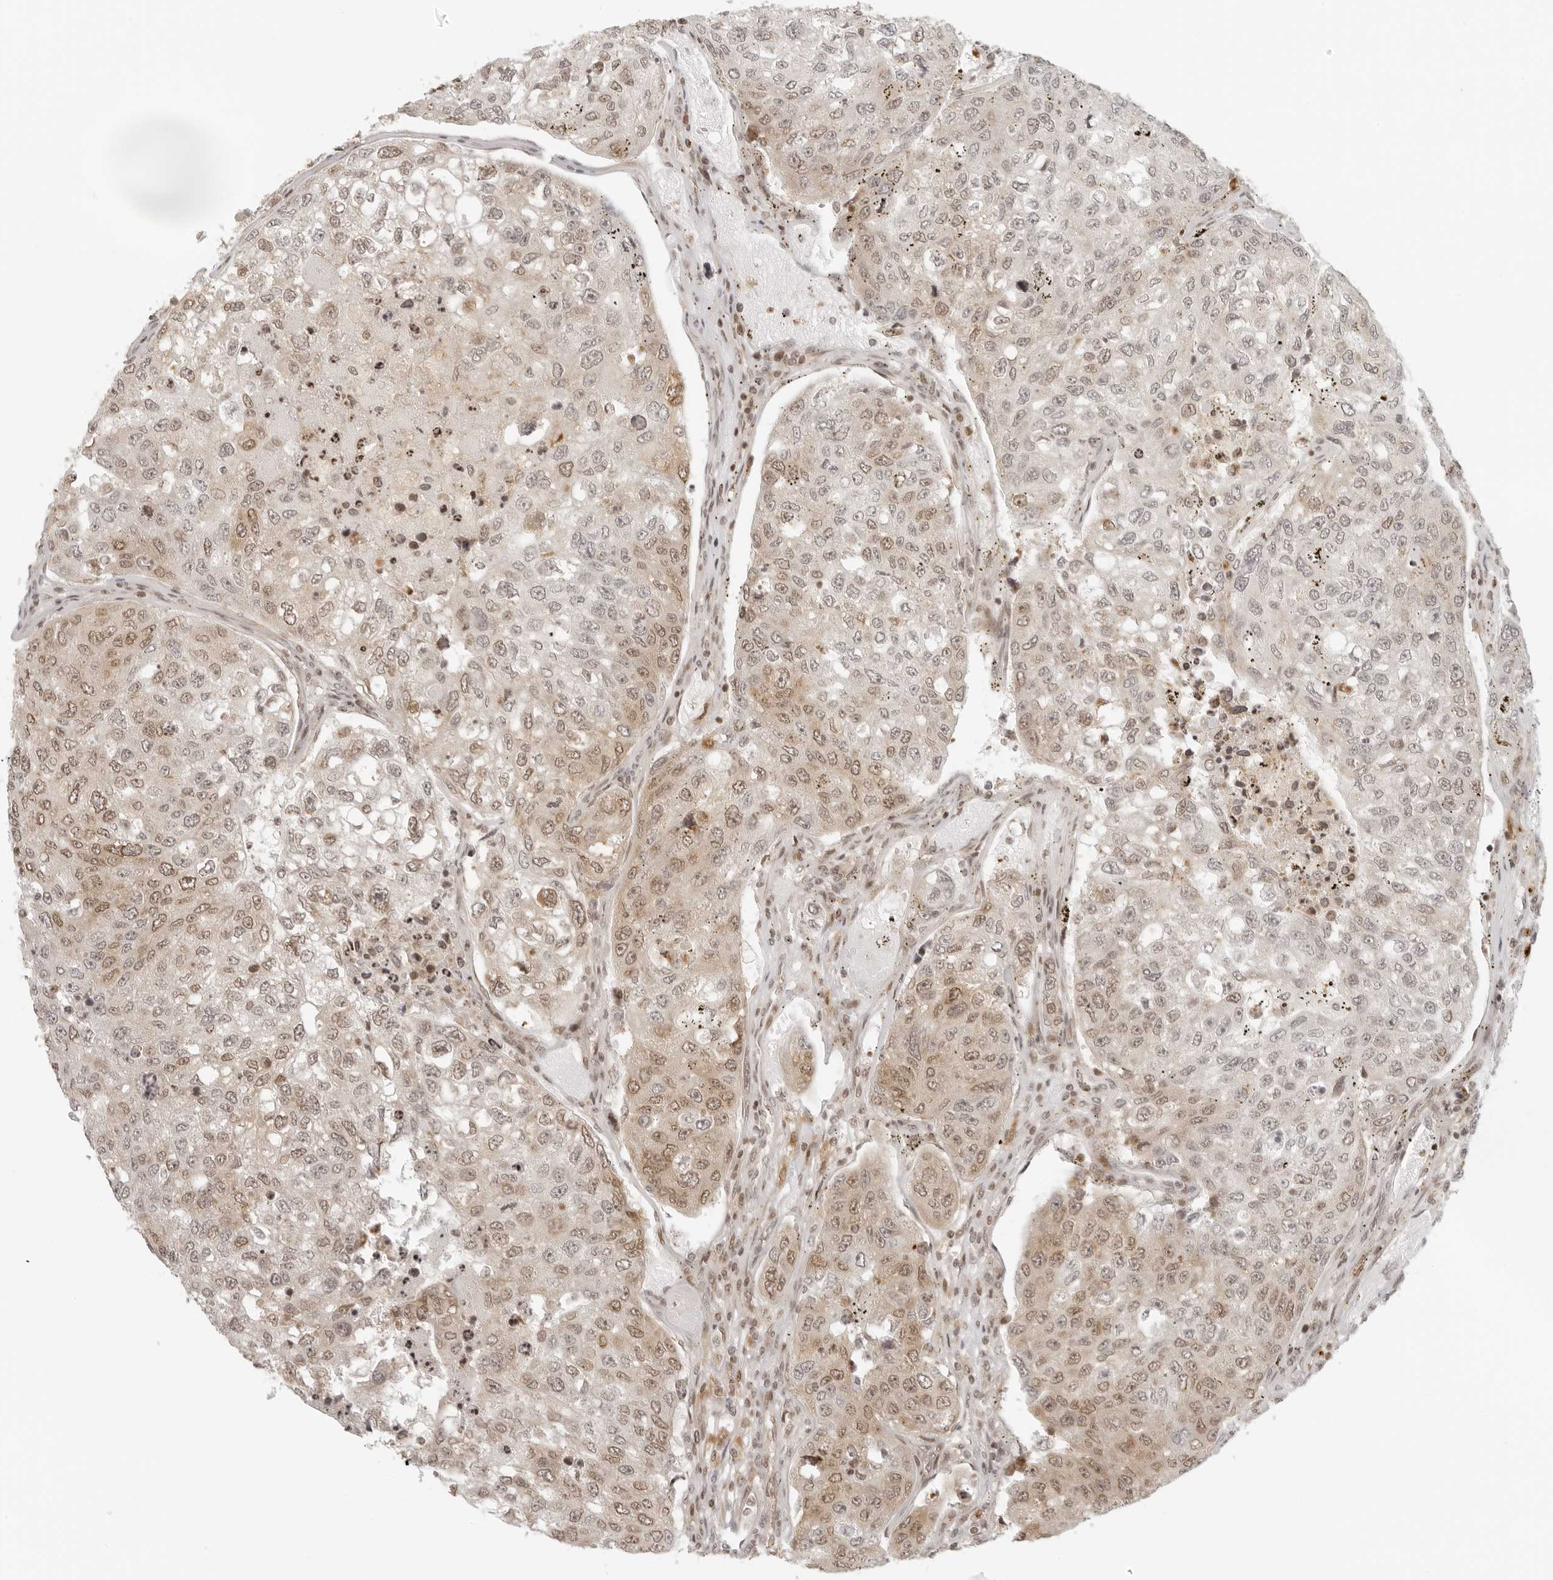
{"staining": {"intensity": "moderate", "quantity": ">75%", "location": "nuclear"}, "tissue": "urothelial cancer", "cell_type": "Tumor cells", "image_type": "cancer", "snomed": [{"axis": "morphology", "description": "Urothelial carcinoma, High grade"}, {"axis": "topography", "description": "Lymph node"}, {"axis": "topography", "description": "Urinary bladder"}], "caption": "An immunohistochemistry (IHC) micrograph of tumor tissue is shown. Protein staining in brown highlights moderate nuclear positivity in high-grade urothelial carcinoma within tumor cells.", "gene": "ZNF407", "patient": {"sex": "male", "age": 51}}